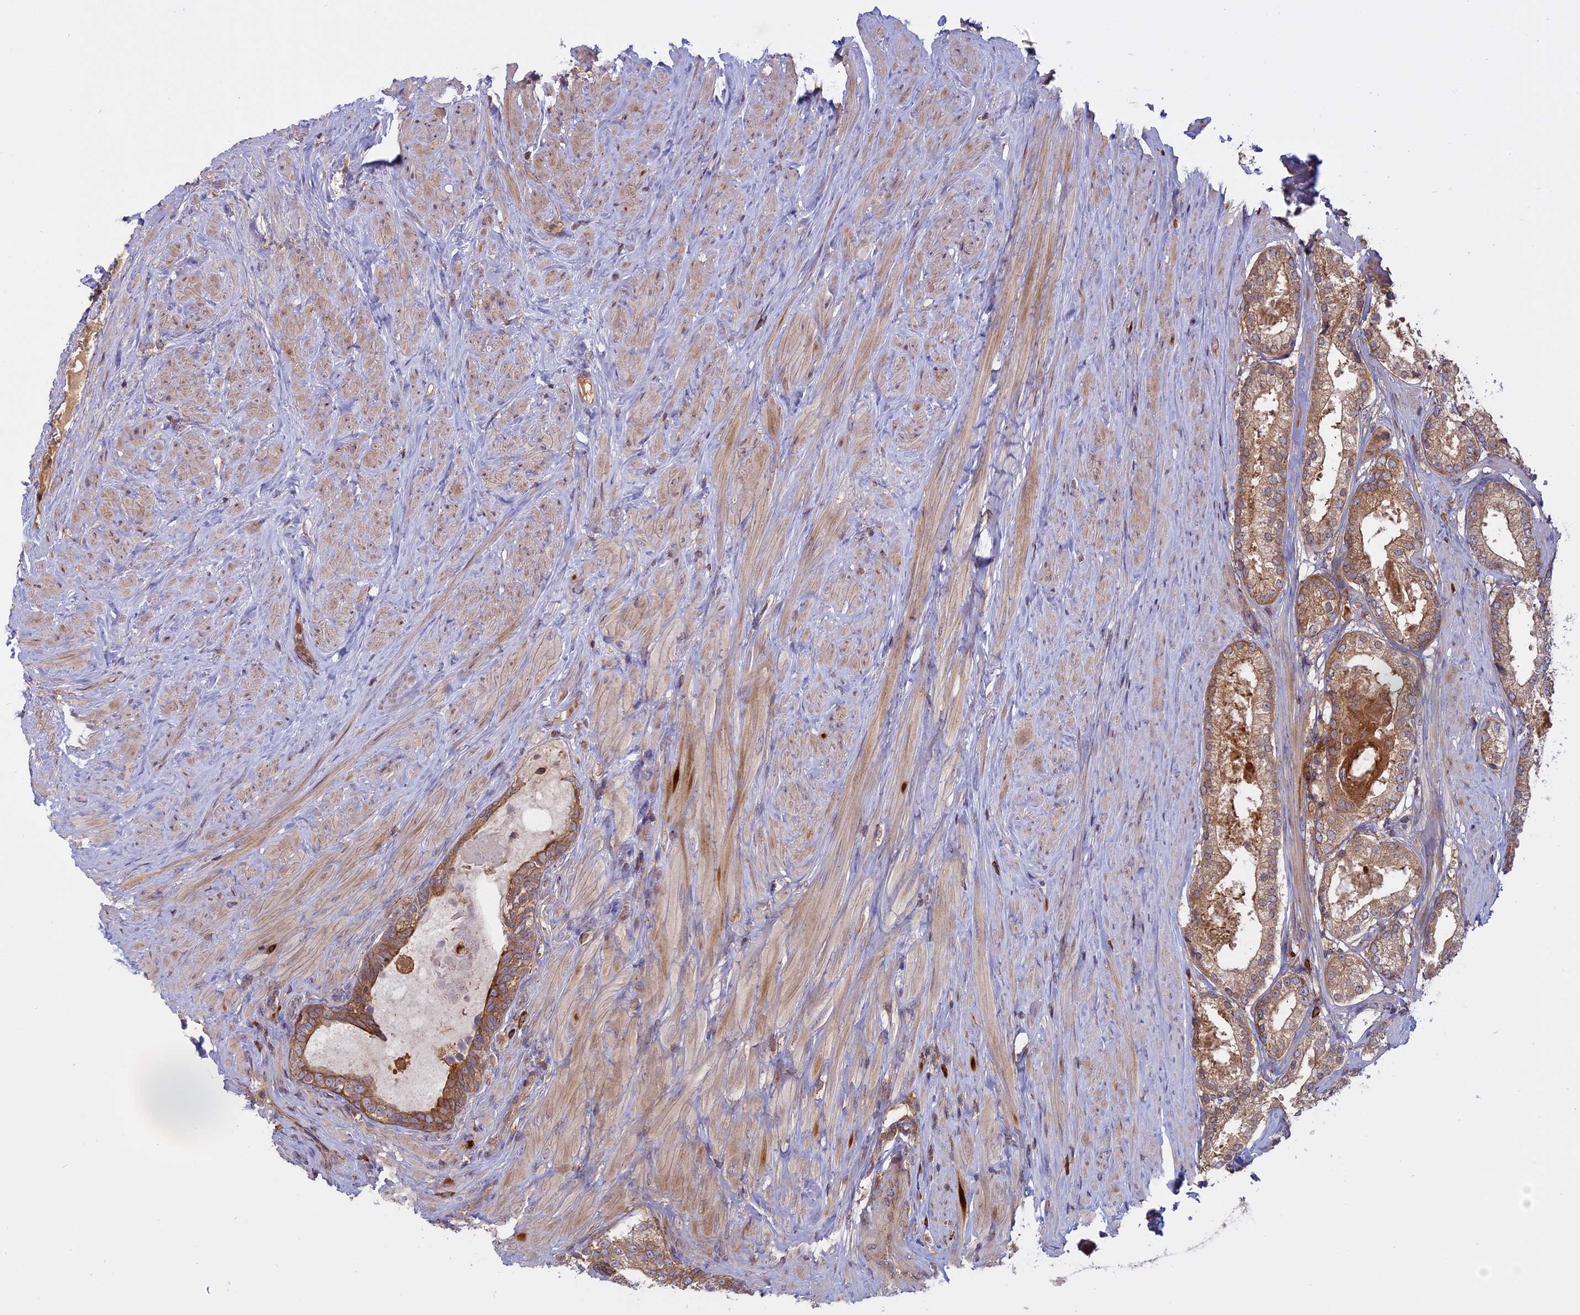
{"staining": {"intensity": "moderate", "quantity": ">75%", "location": "cytoplasmic/membranous"}, "tissue": "prostate cancer", "cell_type": "Tumor cells", "image_type": "cancer", "snomed": [{"axis": "morphology", "description": "Adenocarcinoma, Low grade"}, {"axis": "topography", "description": "Prostate"}], "caption": "A brown stain shows moderate cytoplasmic/membranous expression of a protein in prostate low-grade adenocarcinoma tumor cells. Using DAB (brown) and hematoxylin (blue) stains, captured at high magnification using brightfield microscopy.", "gene": "TMEM208", "patient": {"sex": "male", "age": 68}}